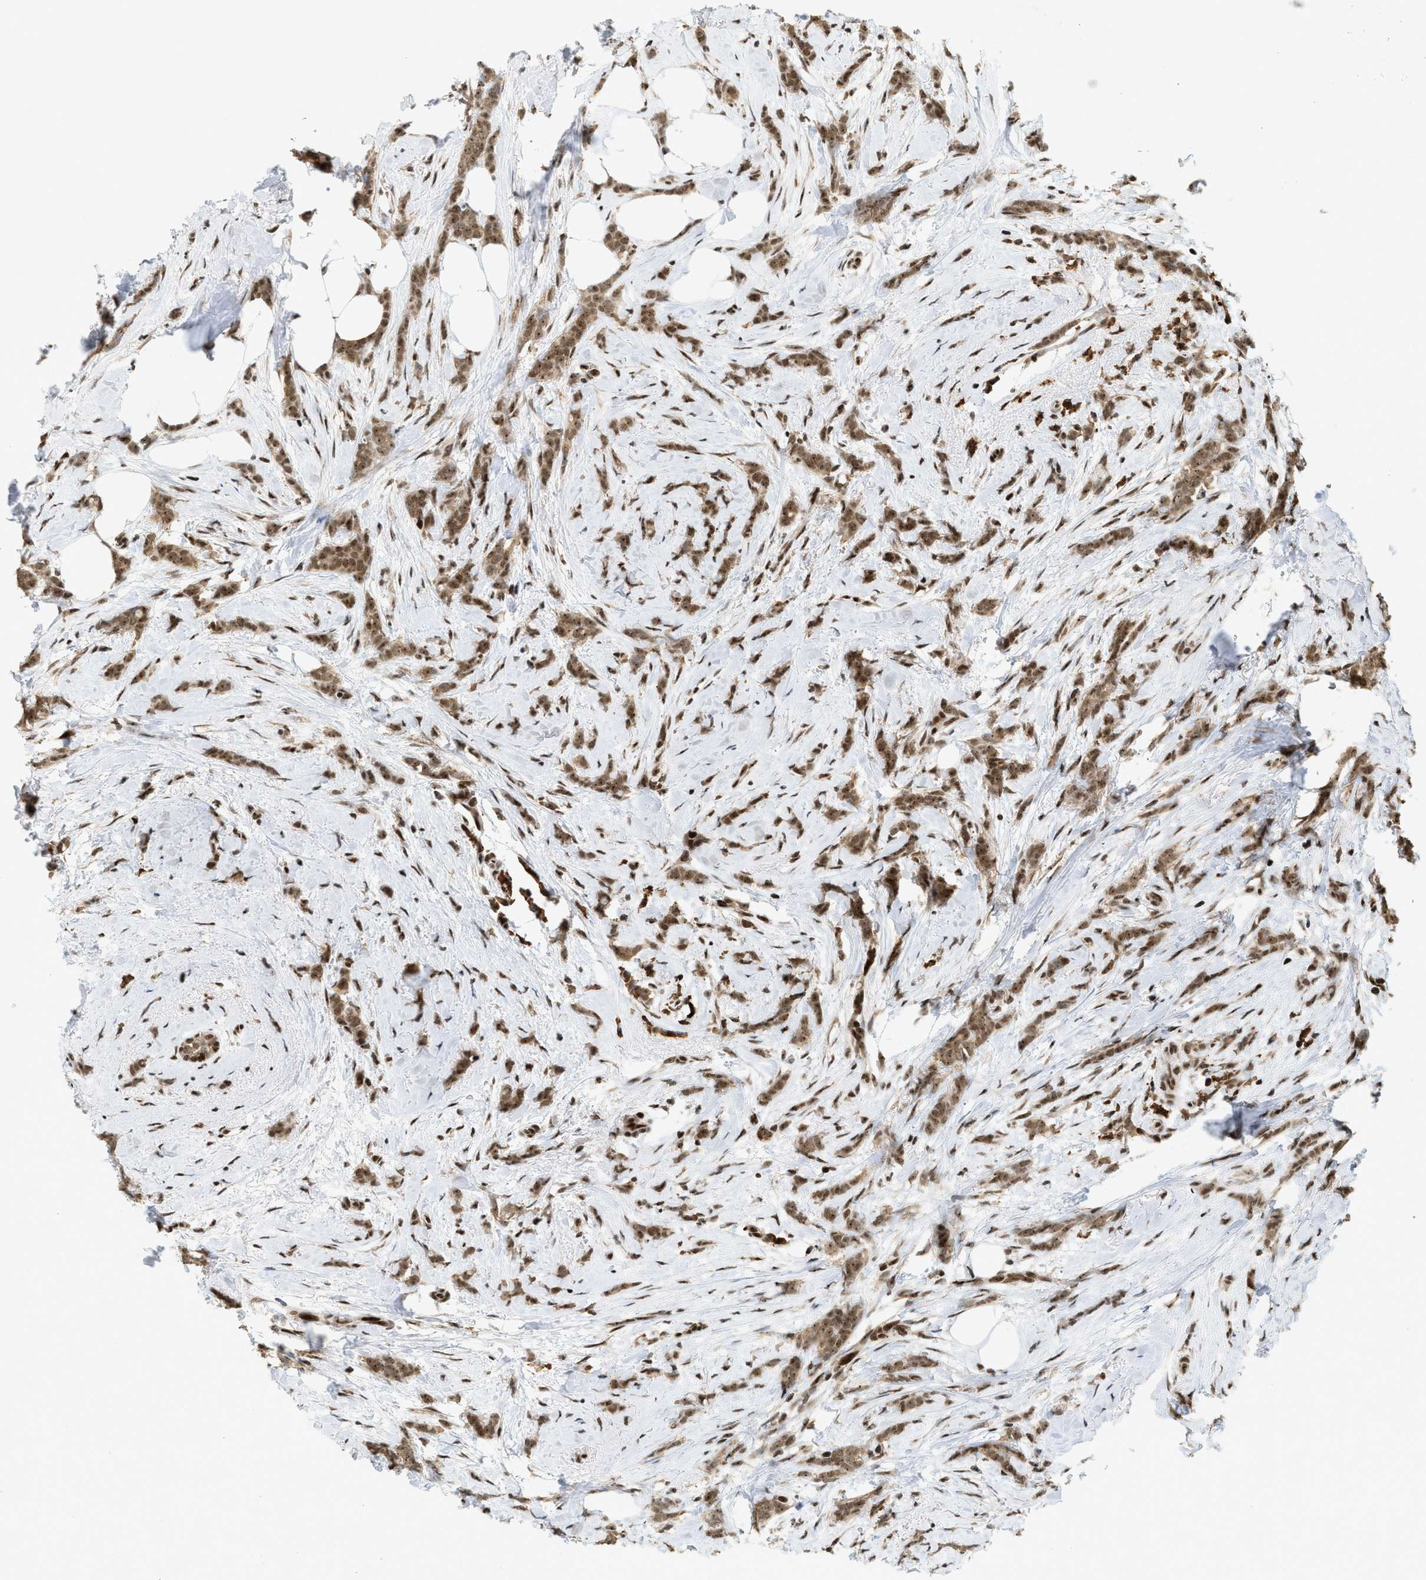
{"staining": {"intensity": "moderate", "quantity": ">75%", "location": "cytoplasmic/membranous,nuclear"}, "tissue": "breast cancer", "cell_type": "Tumor cells", "image_type": "cancer", "snomed": [{"axis": "morphology", "description": "Lobular carcinoma, in situ"}, {"axis": "morphology", "description": "Lobular carcinoma"}, {"axis": "topography", "description": "Breast"}], "caption": "Immunohistochemical staining of human breast lobular carcinoma shows moderate cytoplasmic/membranous and nuclear protein expression in approximately >75% of tumor cells.", "gene": "ZNF22", "patient": {"sex": "female", "age": 41}}